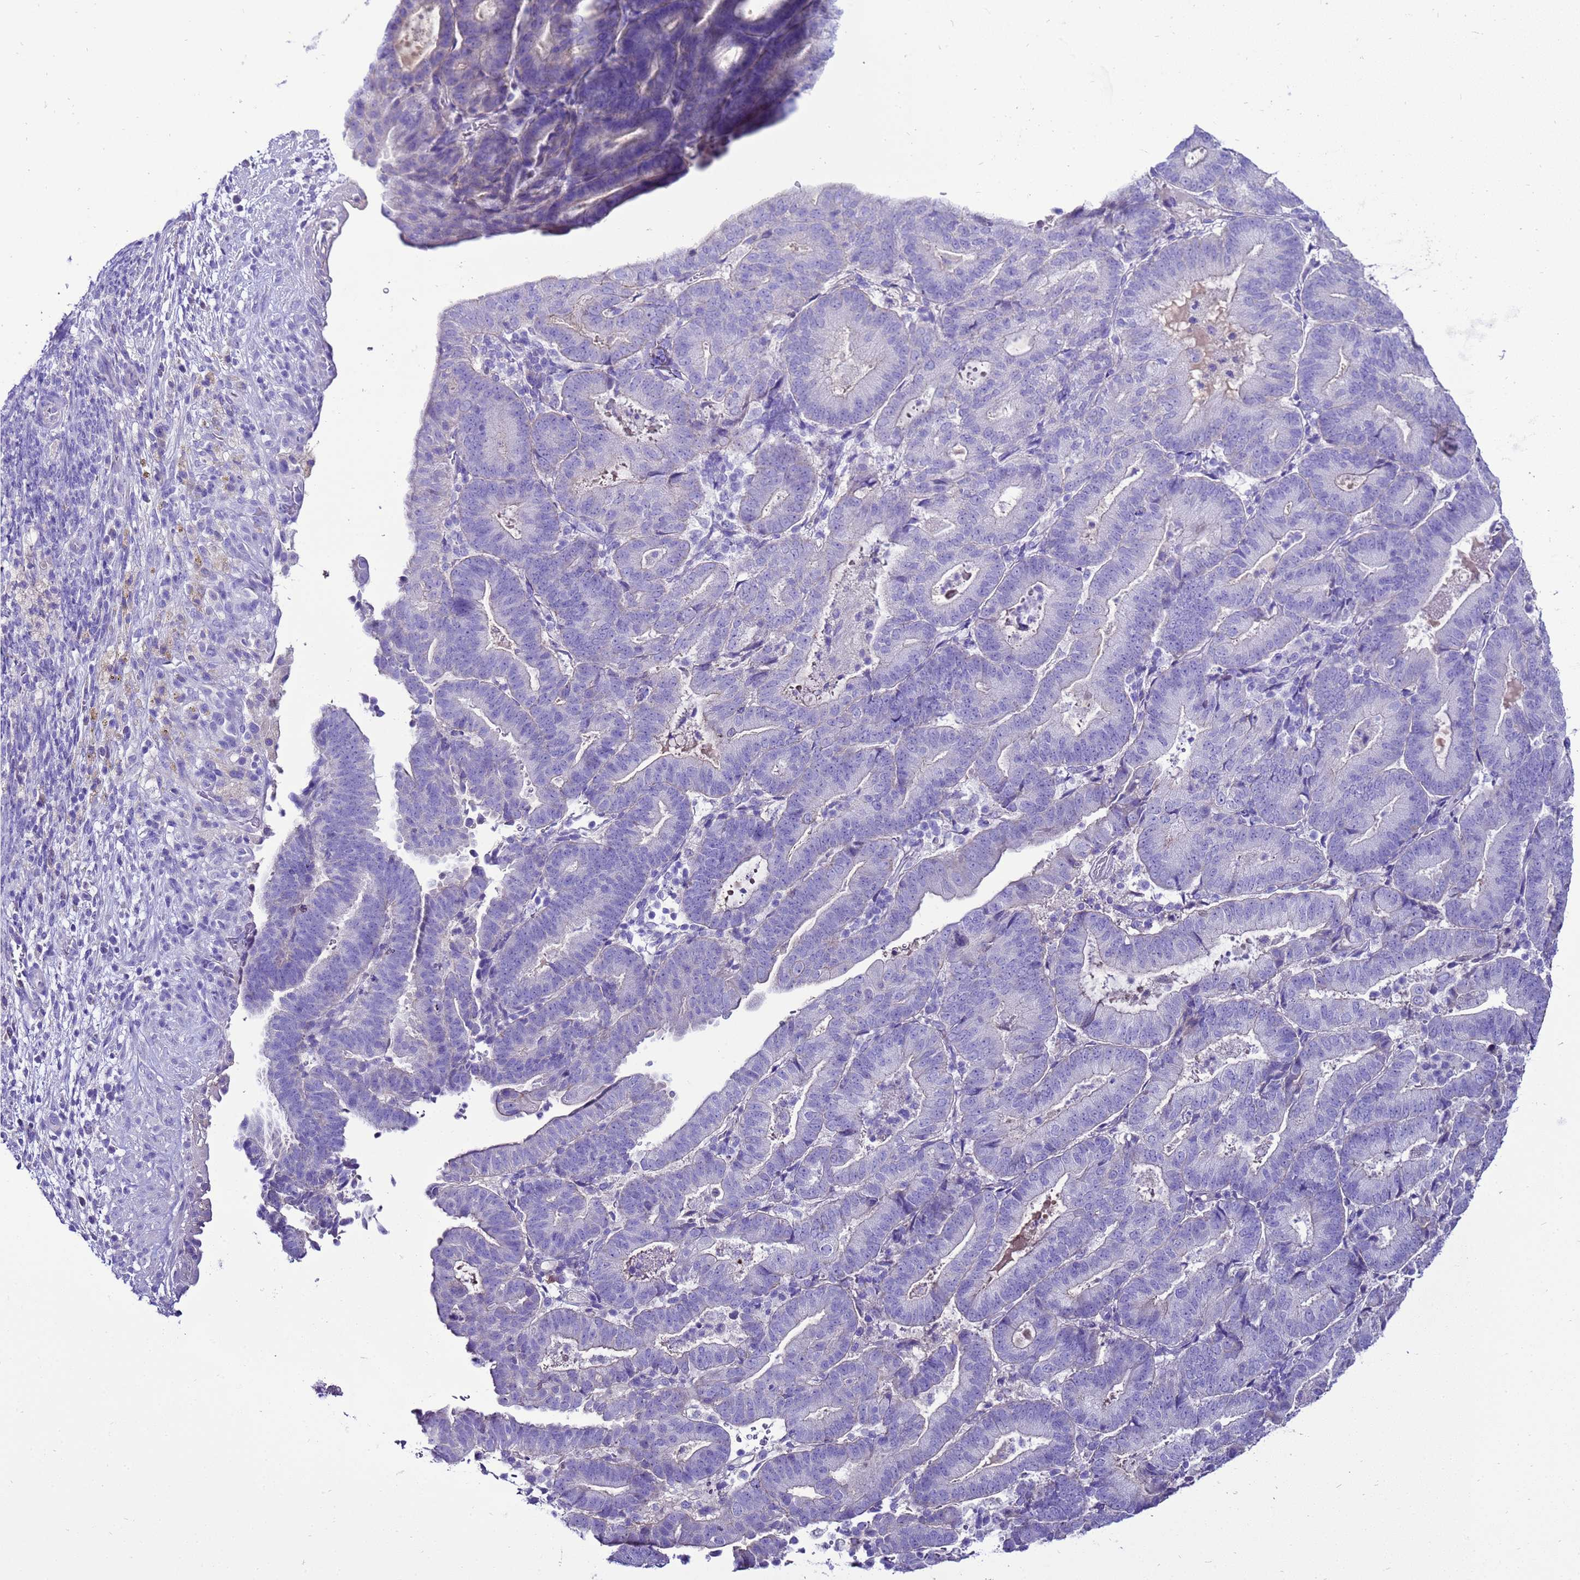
{"staining": {"intensity": "negative", "quantity": "none", "location": "none"}, "tissue": "endometrial cancer", "cell_type": "Tumor cells", "image_type": "cancer", "snomed": [{"axis": "morphology", "description": "Adenocarcinoma, NOS"}, {"axis": "topography", "description": "Endometrium"}], "caption": "Immunohistochemistry image of human endometrial cancer stained for a protein (brown), which shows no staining in tumor cells.", "gene": "BEST2", "patient": {"sex": "female", "age": 70}}